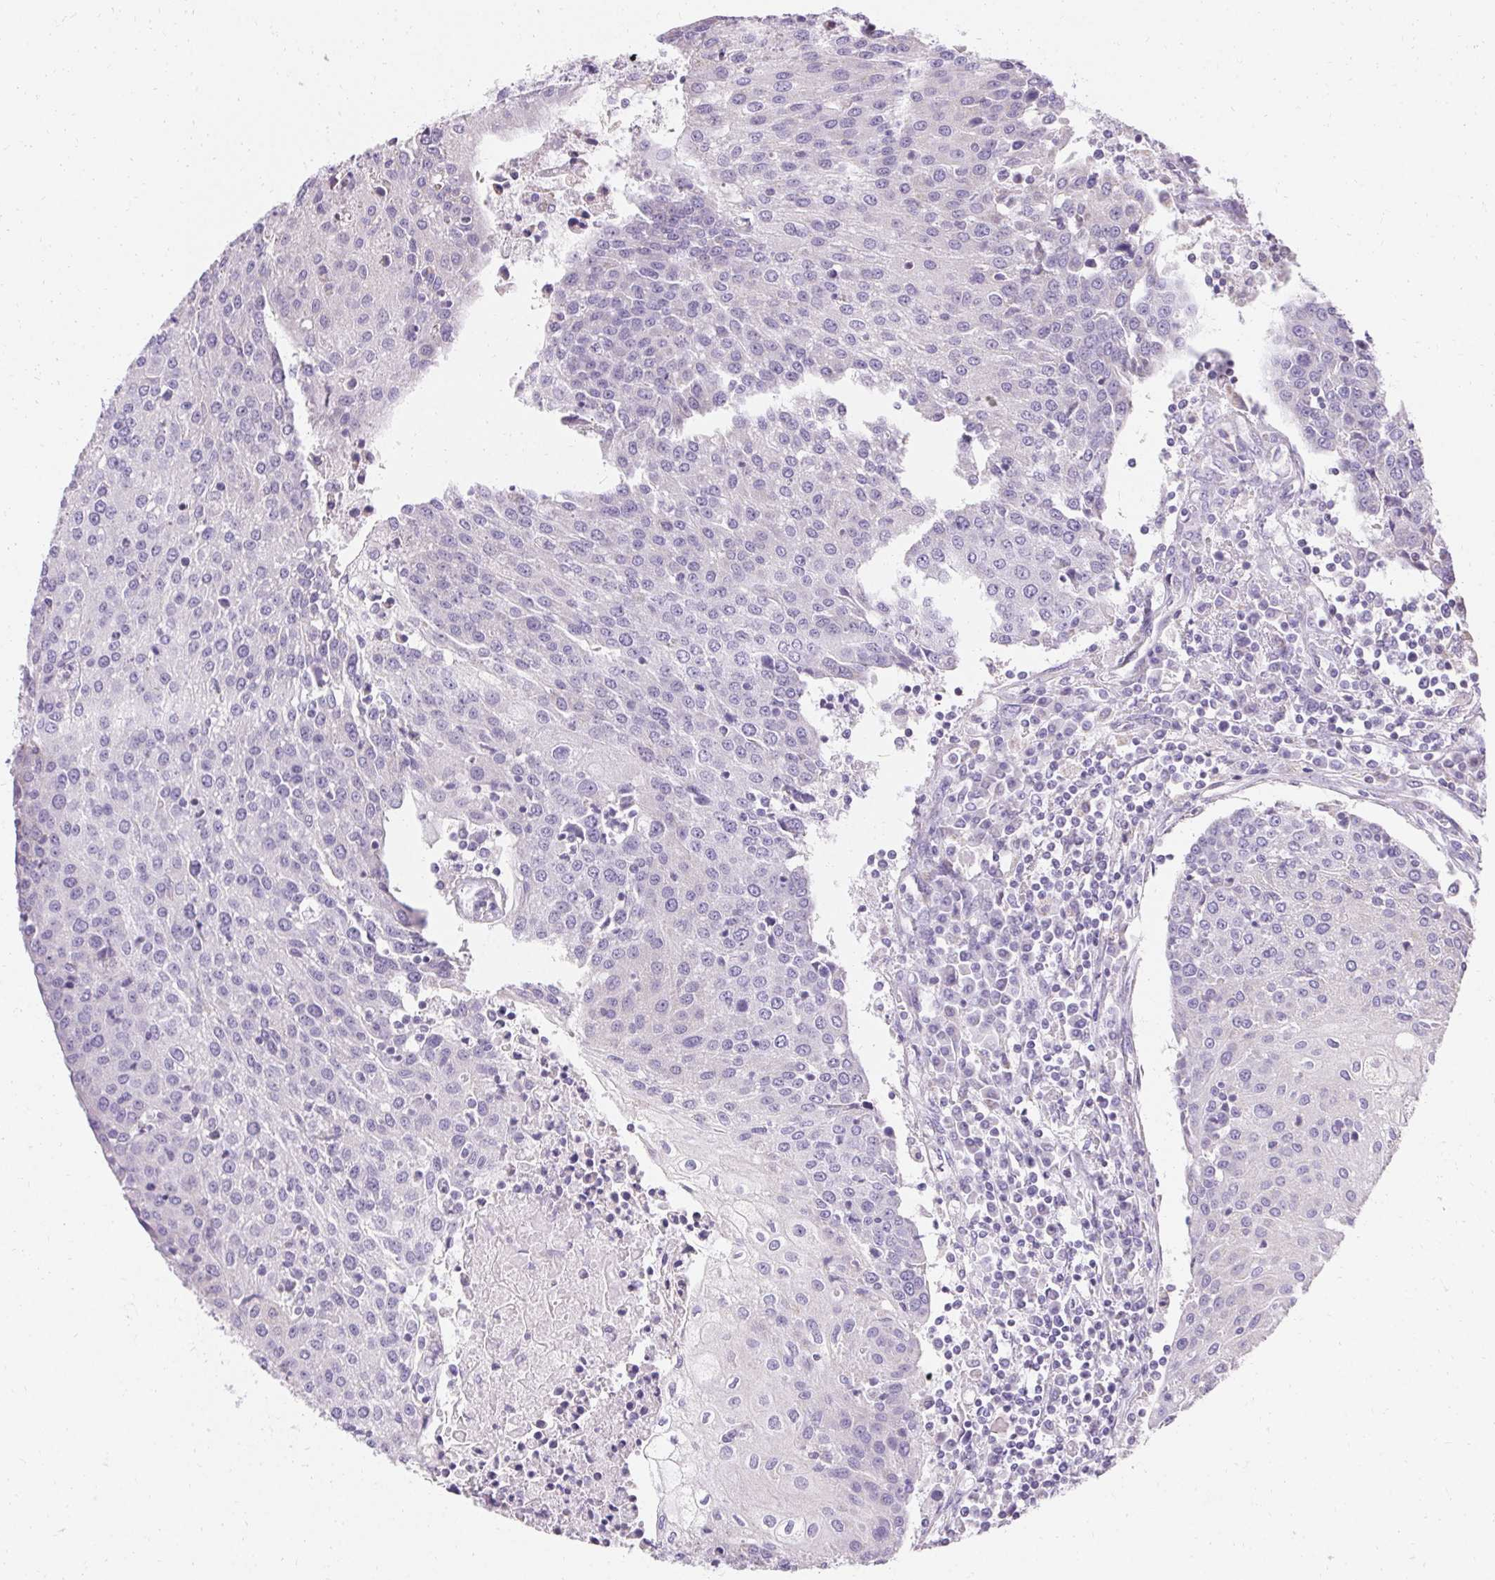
{"staining": {"intensity": "negative", "quantity": "none", "location": "none"}, "tissue": "urothelial cancer", "cell_type": "Tumor cells", "image_type": "cancer", "snomed": [{"axis": "morphology", "description": "Urothelial carcinoma, High grade"}, {"axis": "topography", "description": "Urinary bladder"}], "caption": "Immunohistochemical staining of high-grade urothelial carcinoma demonstrates no significant positivity in tumor cells.", "gene": "ASGR2", "patient": {"sex": "female", "age": 85}}